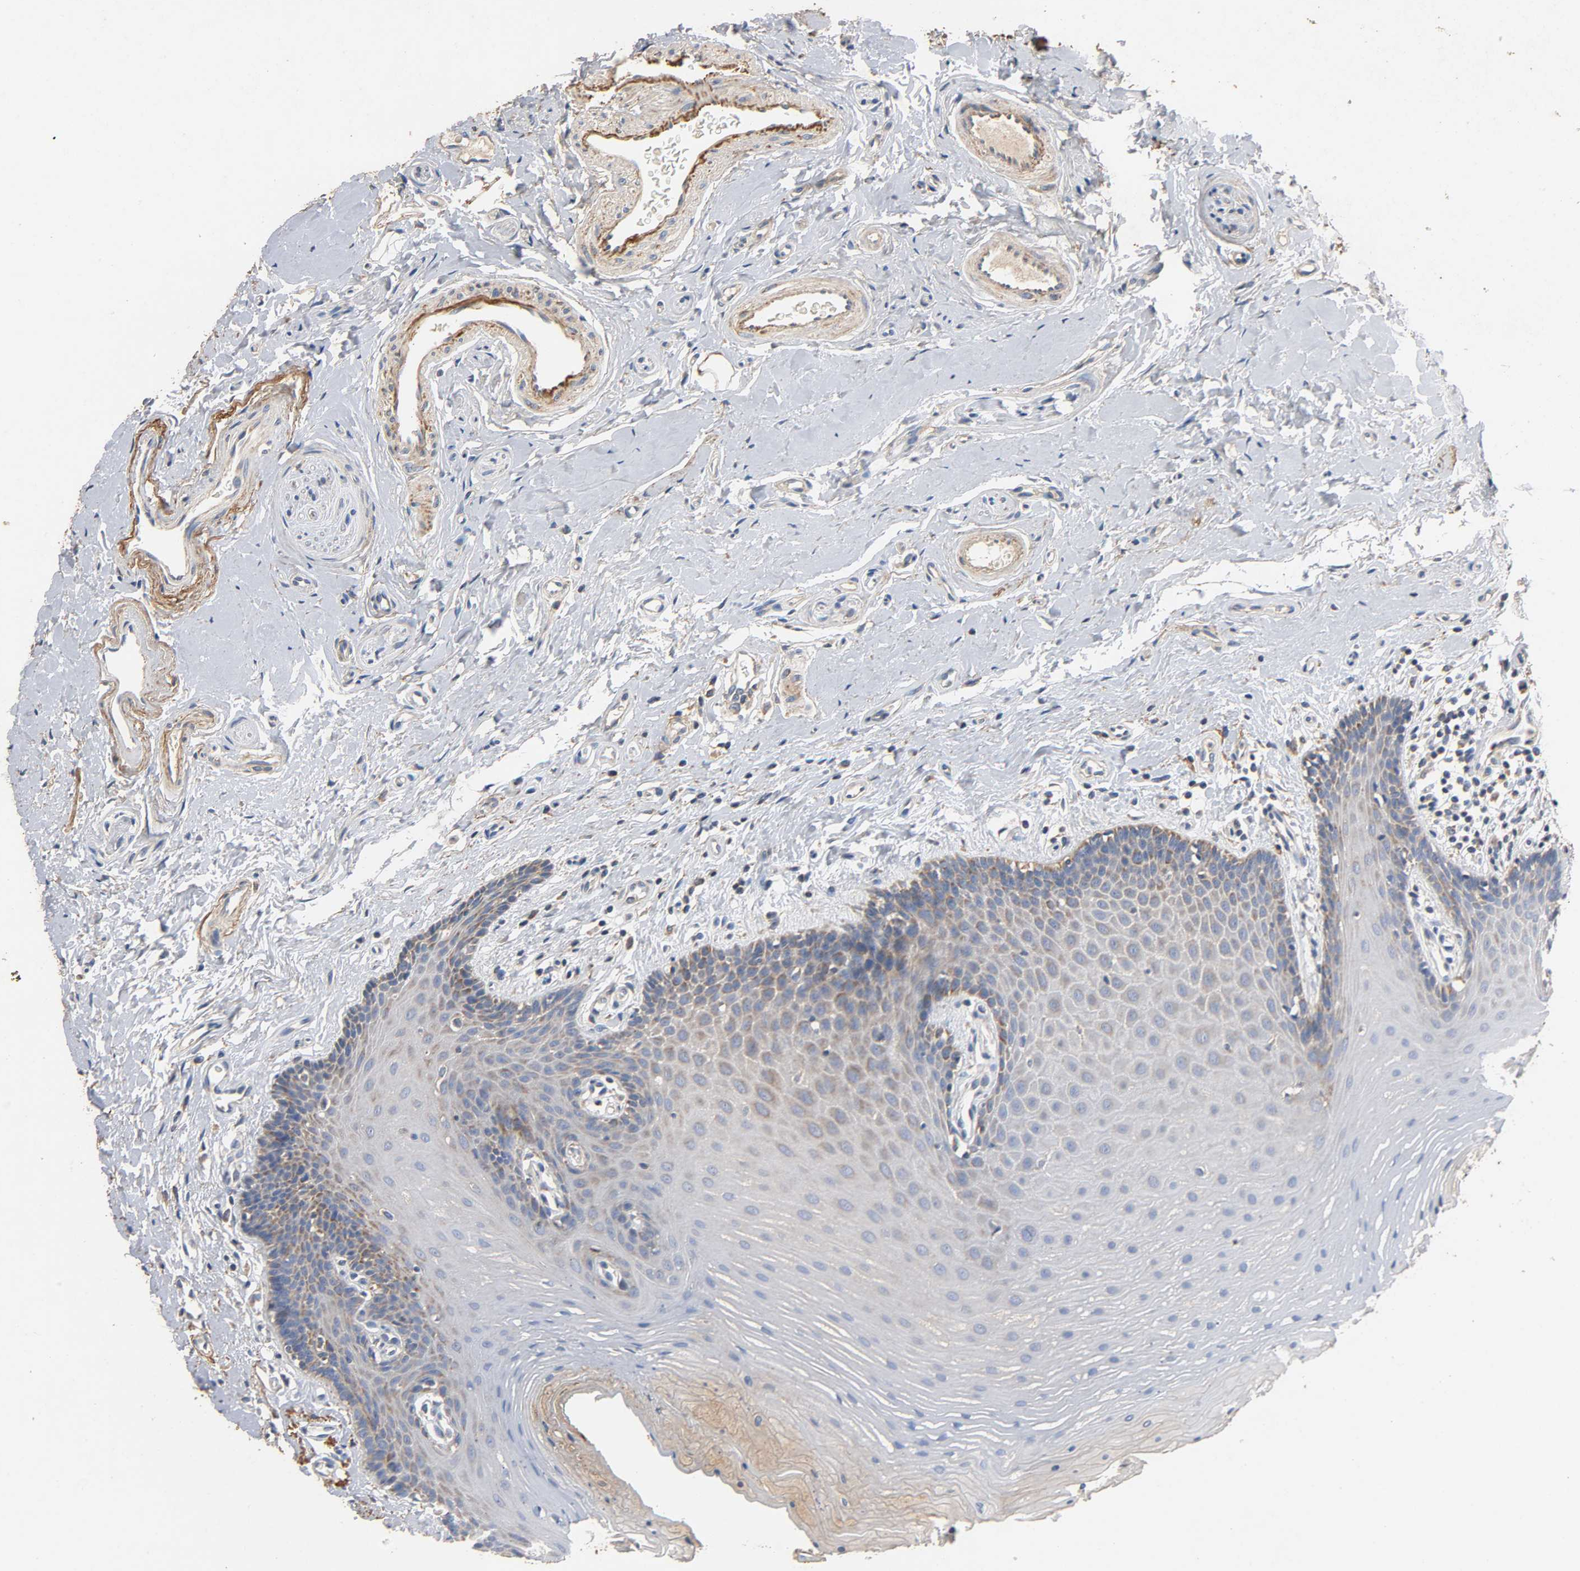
{"staining": {"intensity": "weak", "quantity": "<25%", "location": "cytoplasmic/membranous"}, "tissue": "oral mucosa", "cell_type": "Squamous epithelial cells", "image_type": "normal", "snomed": [{"axis": "morphology", "description": "Normal tissue, NOS"}, {"axis": "topography", "description": "Oral tissue"}], "caption": "A high-resolution histopathology image shows immunohistochemistry (IHC) staining of normal oral mucosa, which displays no significant positivity in squamous epithelial cells.", "gene": "NDUFS3", "patient": {"sex": "male", "age": 62}}